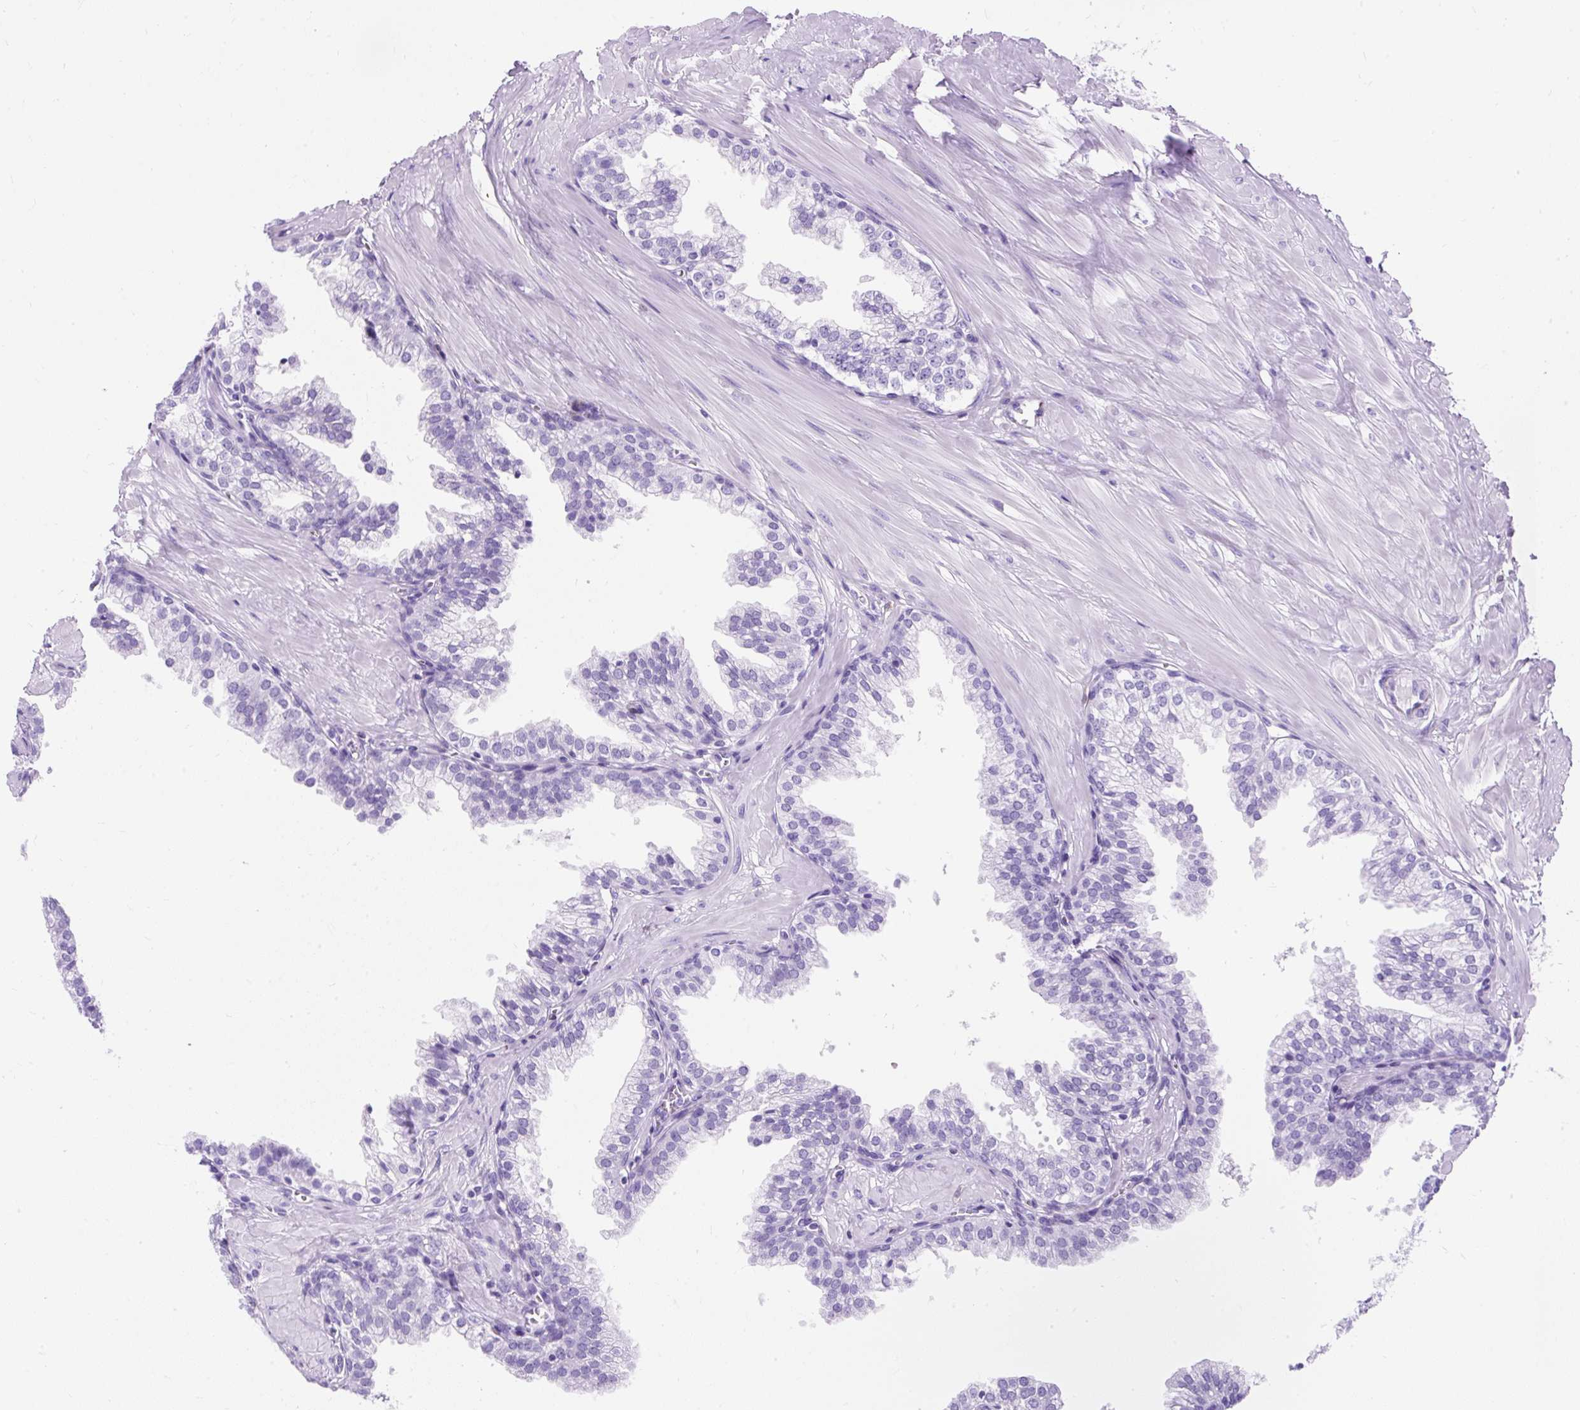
{"staining": {"intensity": "negative", "quantity": "none", "location": "none"}, "tissue": "prostate", "cell_type": "Glandular cells", "image_type": "normal", "snomed": [{"axis": "morphology", "description": "Normal tissue, NOS"}, {"axis": "topography", "description": "Prostate"}, {"axis": "topography", "description": "Peripheral nerve tissue"}], "caption": "The photomicrograph shows no significant expression in glandular cells of prostate. The staining is performed using DAB brown chromogen with nuclei counter-stained in using hematoxylin.", "gene": "PVALB", "patient": {"sex": "male", "age": 55}}